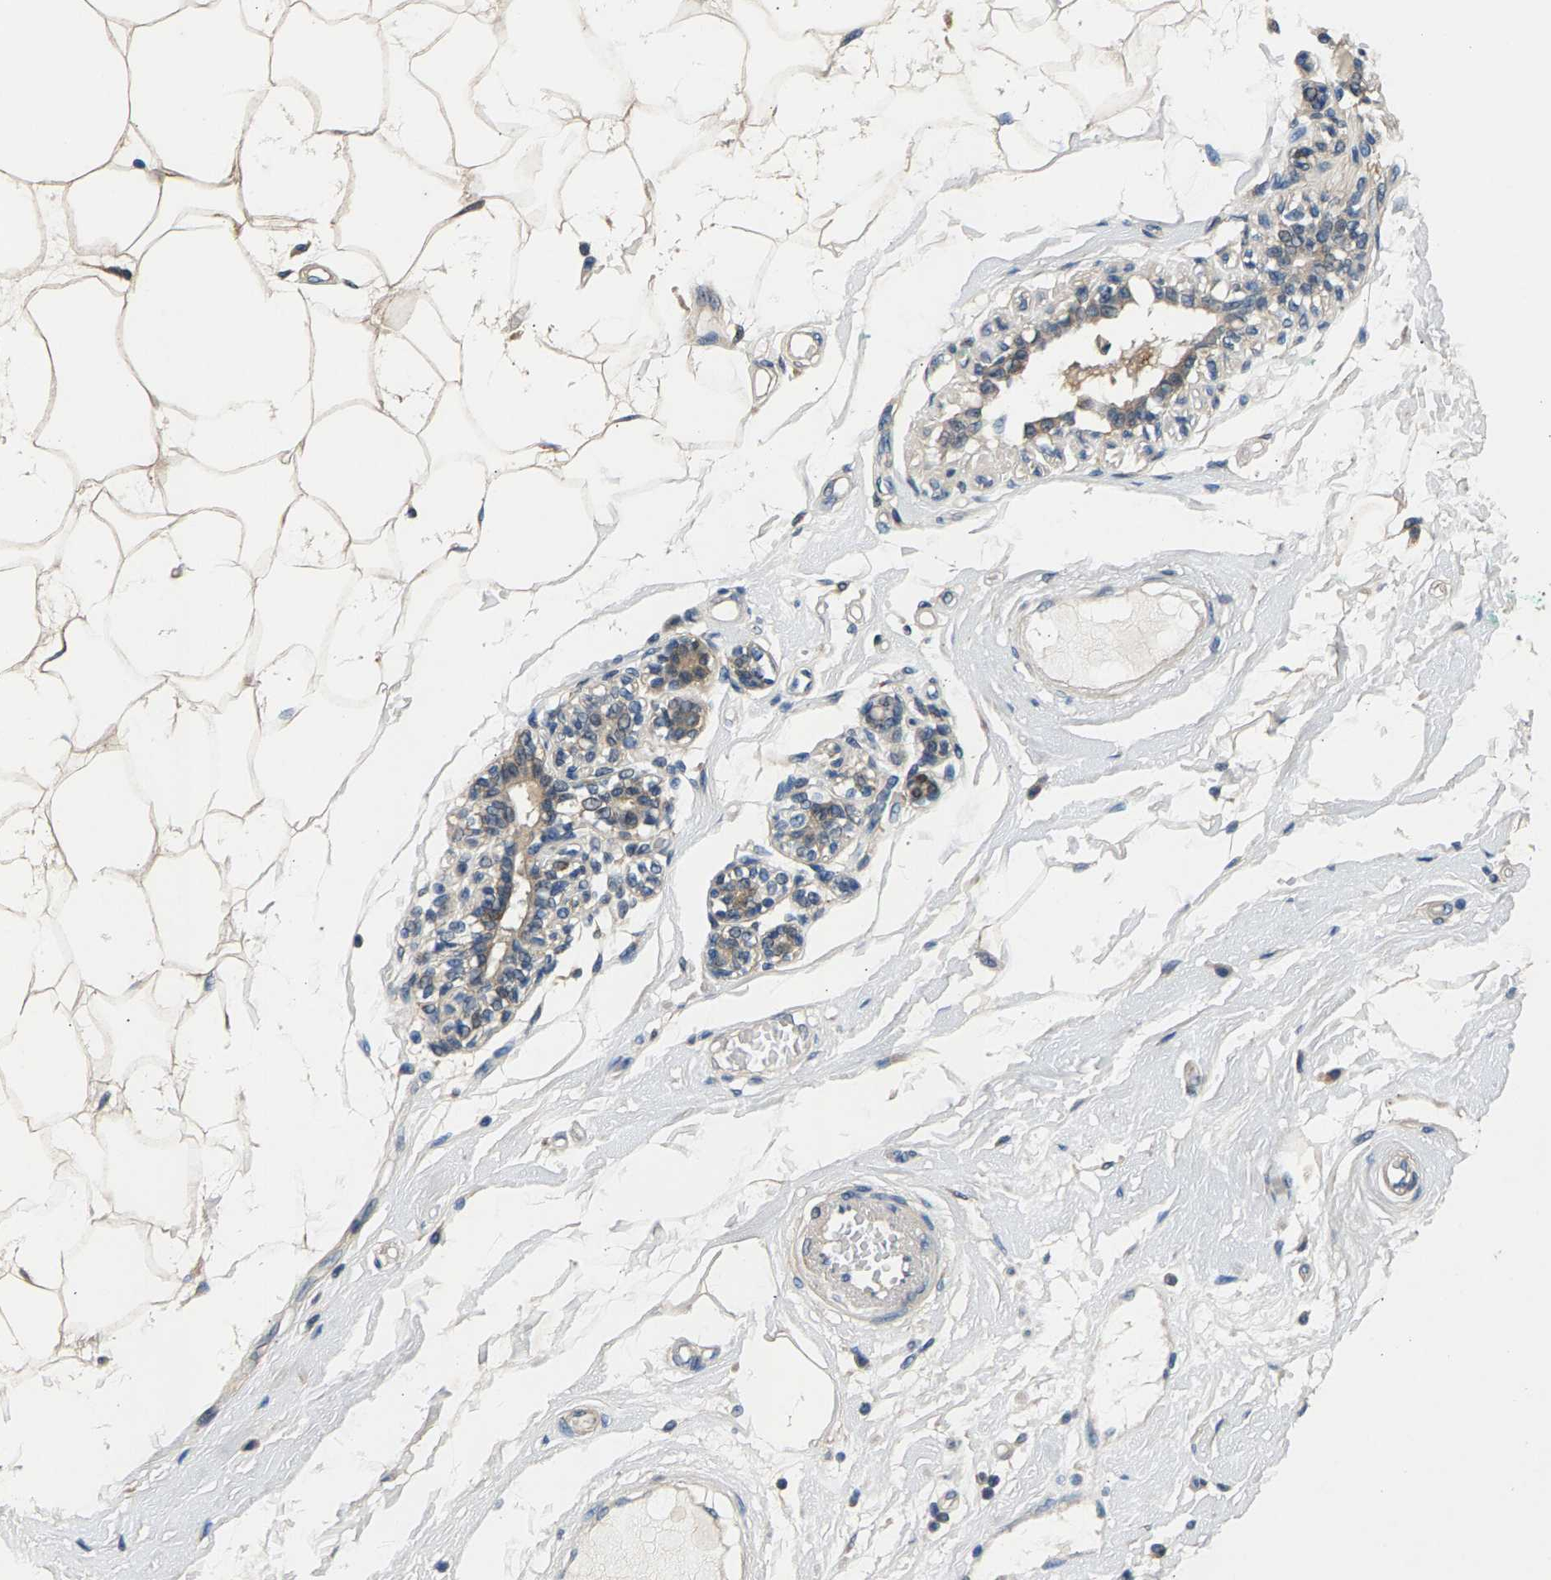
{"staining": {"intensity": "weak", "quantity": ">75%", "location": "cytoplasmic/membranous"}, "tissue": "breast", "cell_type": "Adipocytes", "image_type": "normal", "snomed": [{"axis": "morphology", "description": "Normal tissue, NOS"}, {"axis": "morphology", "description": "Lobular carcinoma"}, {"axis": "topography", "description": "Breast"}], "caption": "A brown stain shows weak cytoplasmic/membranous expression of a protein in adipocytes of benign human breast.", "gene": "NT5C", "patient": {"sex": "female", "age": 59}}